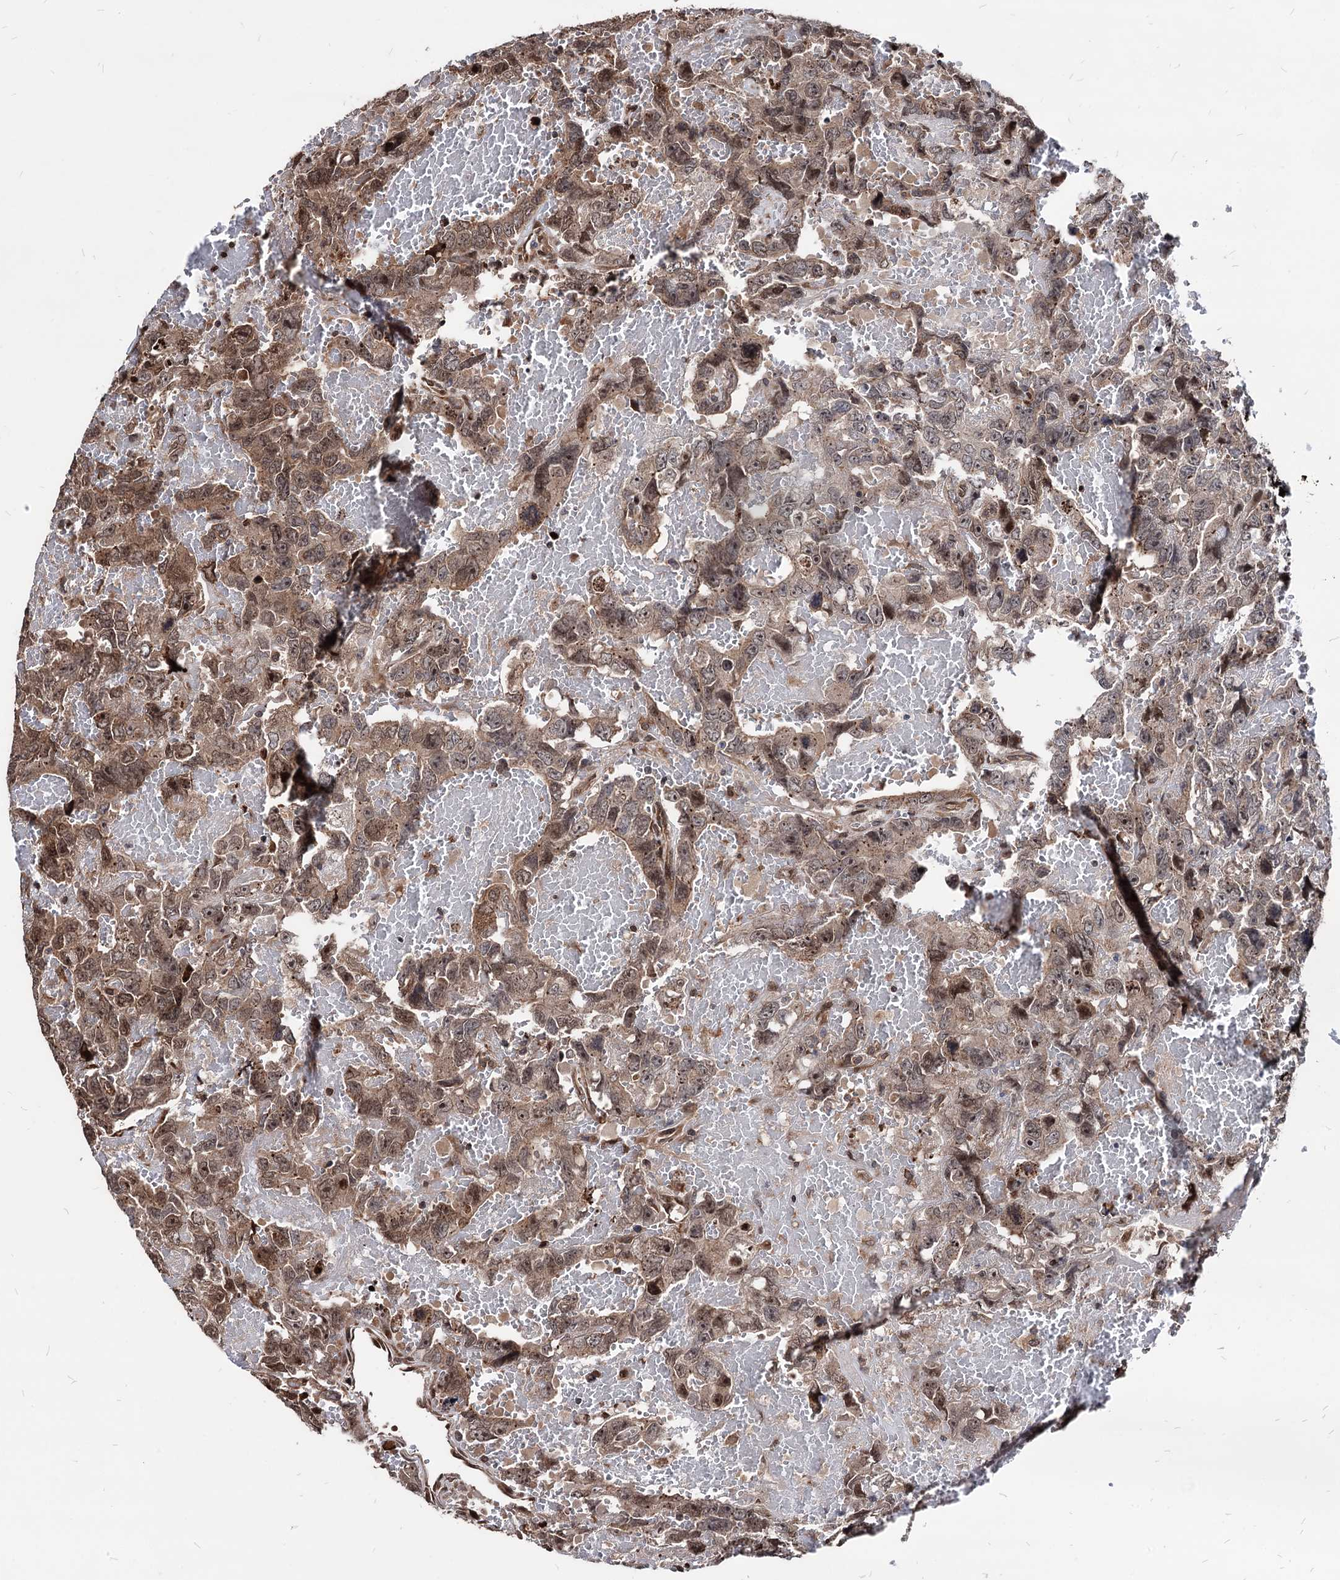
{"staining": {"intensity": "moderate", "quantity": ">75%", "location": "cytoplasmic/membranous,nuclear"}, "tissue": "testis cancer", "cell_type": "Tumor cells", "image_type": "cancer", "snomed": [{"axis": "morphology", "description": "Carcinoma, Embryonal, NOS"}, {"axis": "topography", "description": "Testis"}], "caption": "High-magnification brightfield microscopy of testis embryonal carcinoma stained with DAB (3,3'-diaminobenzidine) (brown) and counterstained with hematoxylin (blue). tumor cells exhibit moderate cytoplasmic/membranous and nuclear positivity is appreciated in approximately>75% of cells.", "gene": "ANKRD12", "patient": {"sex": "male", "age": 45}}